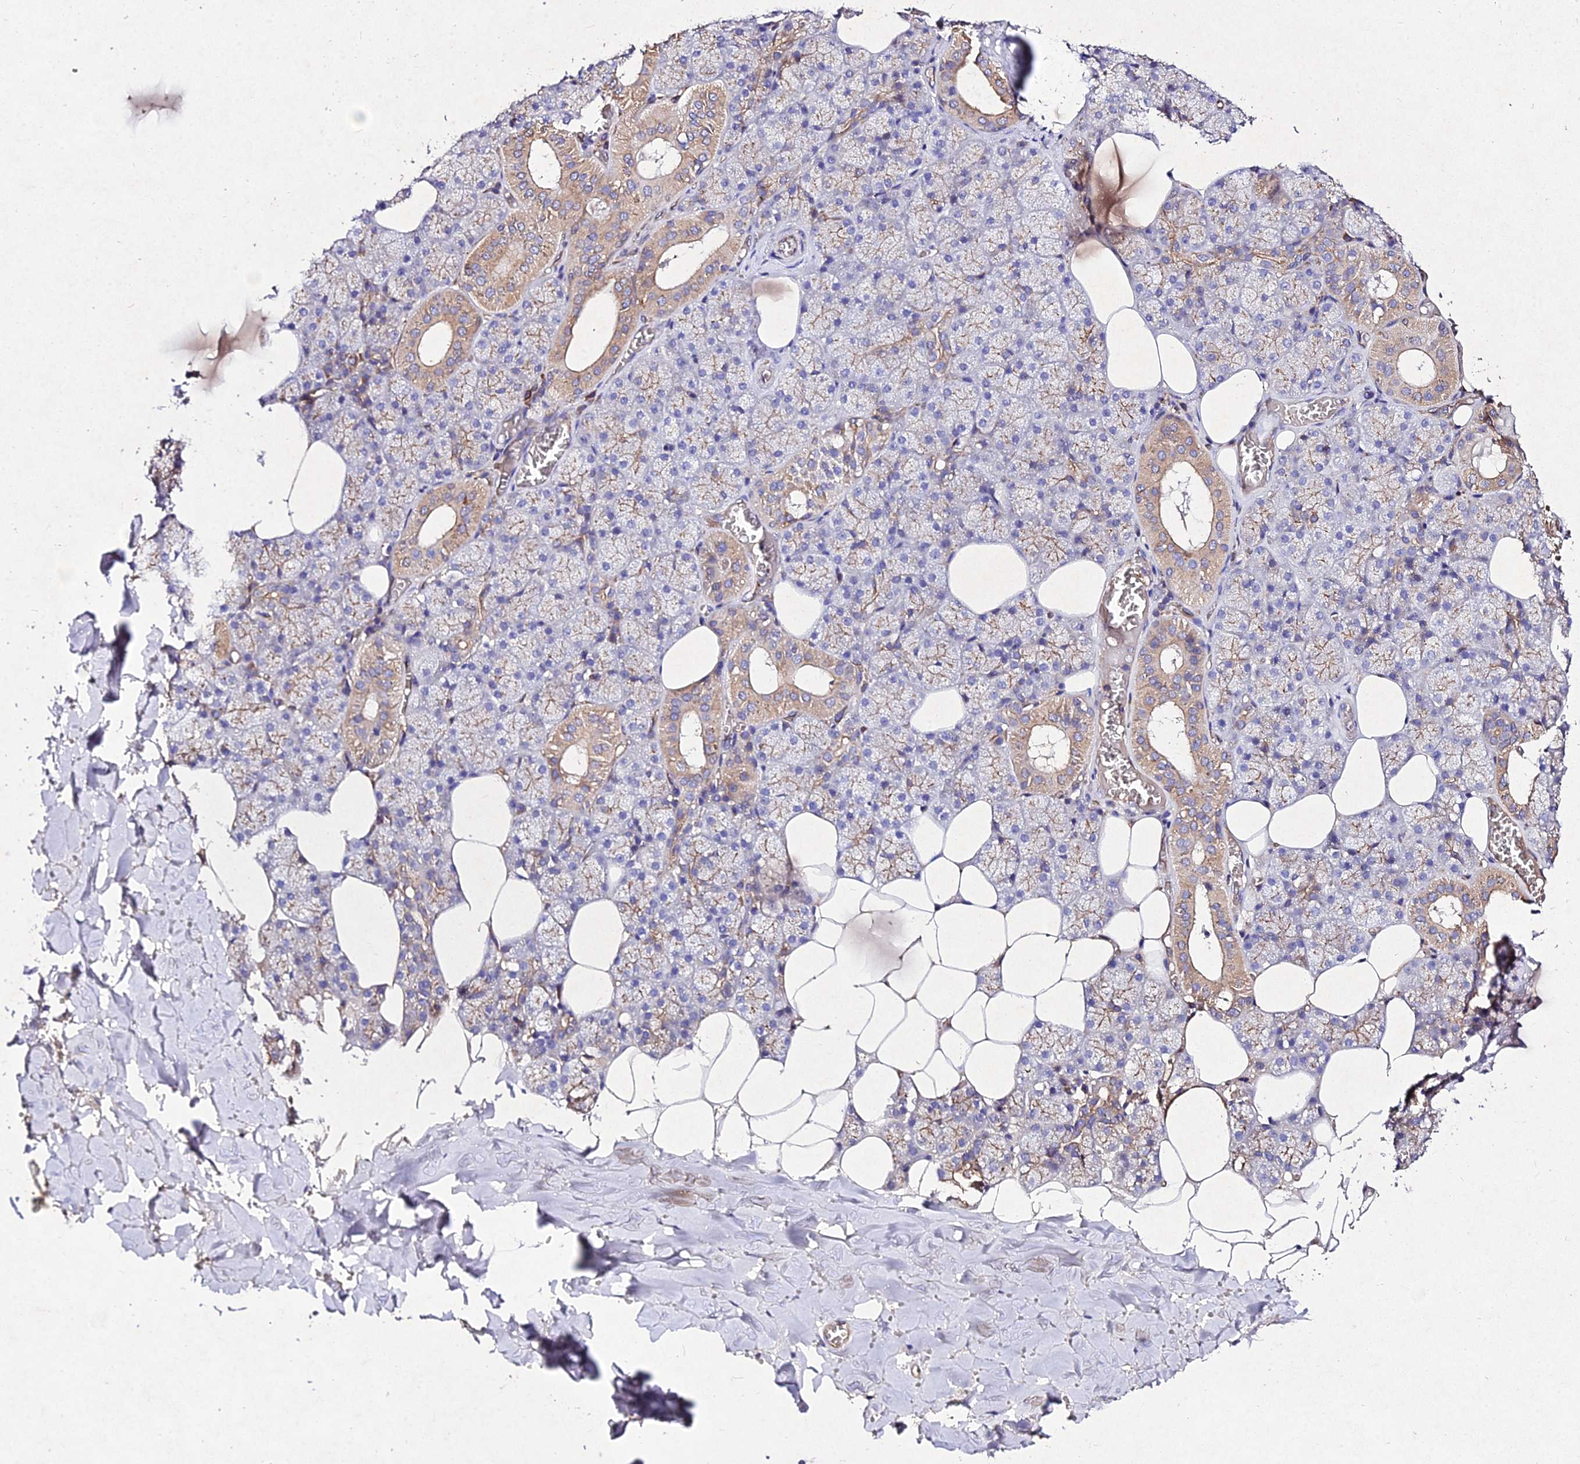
{"staining": {"intensity": "moderate", "quantity": "25%-75%", "location": "cytoplasmic/membranous"}, "tissue": "salivary gland", "cell_type": "Glandular cells", "image_type": "normal", "snomed": [{"axis": "morphology", "description": "Normal tissue, NOS"}, {"axis": "topography", "description": "Salivary gland"}], "caption": "This photomicrograph reveals immunohistochemistry (IHC) staining of normal human salivary gland, with medium moderate cytoplasmic/membranous expression in approximately 25%-75% of glandular cells.", "gene": "AP3M1", "patient": {"sex": "male", "age": 62}}